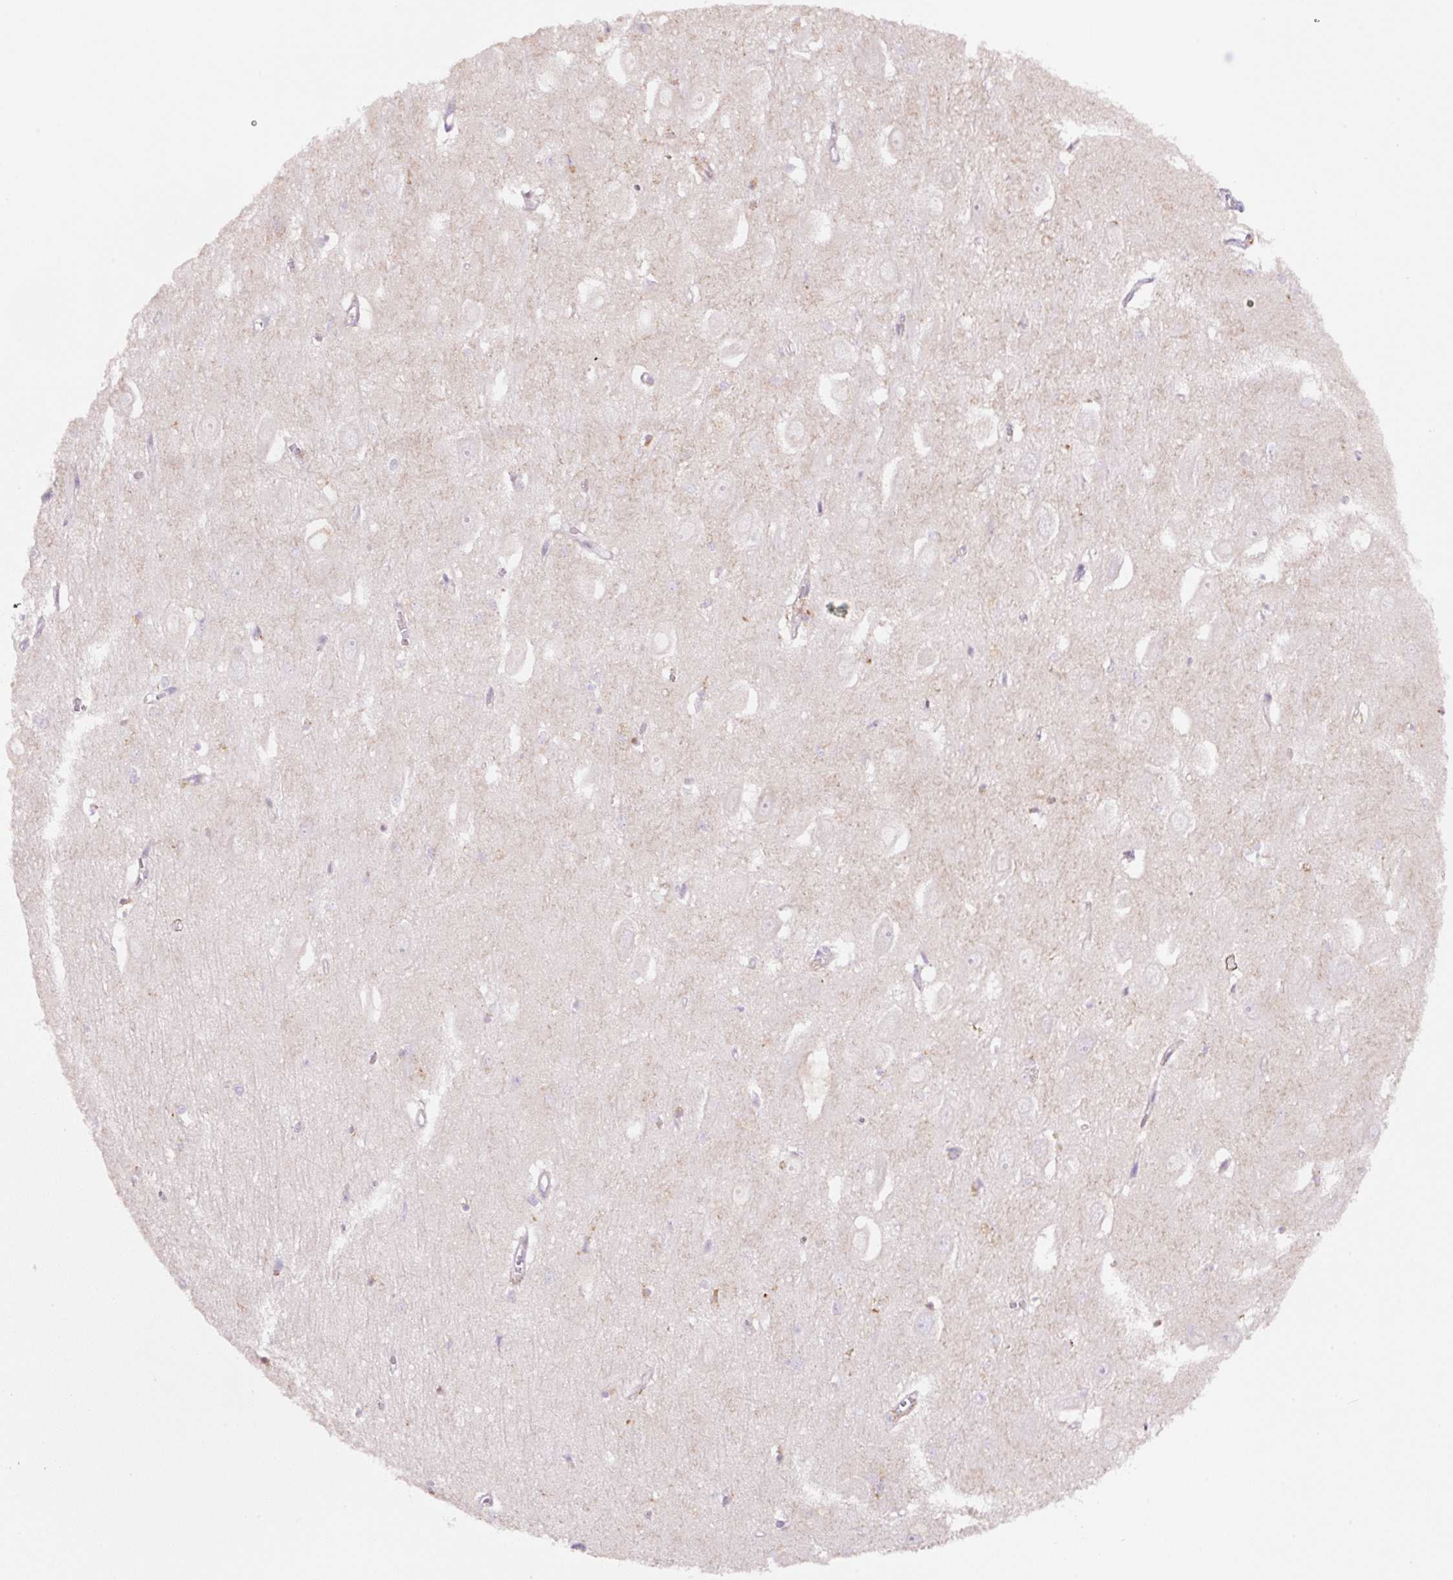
{"staining": {"intensity": "negative", "quantity": "none", "location": "none"}, "tissue": "hippocampus", "cell_type": "Glial cells", "image_type": "normal", "snomed": [{"axis": "morphology", "description": "Normal tissue, NOS"}, {"axis": "topography", "description": "Hippocampus"}], "caption": "Immunohistochemistry of benign hippocampus reveals no staining in glial cells.", "gene": "CEBPZOS", "patient": {"sex": "female", "age": 64}}